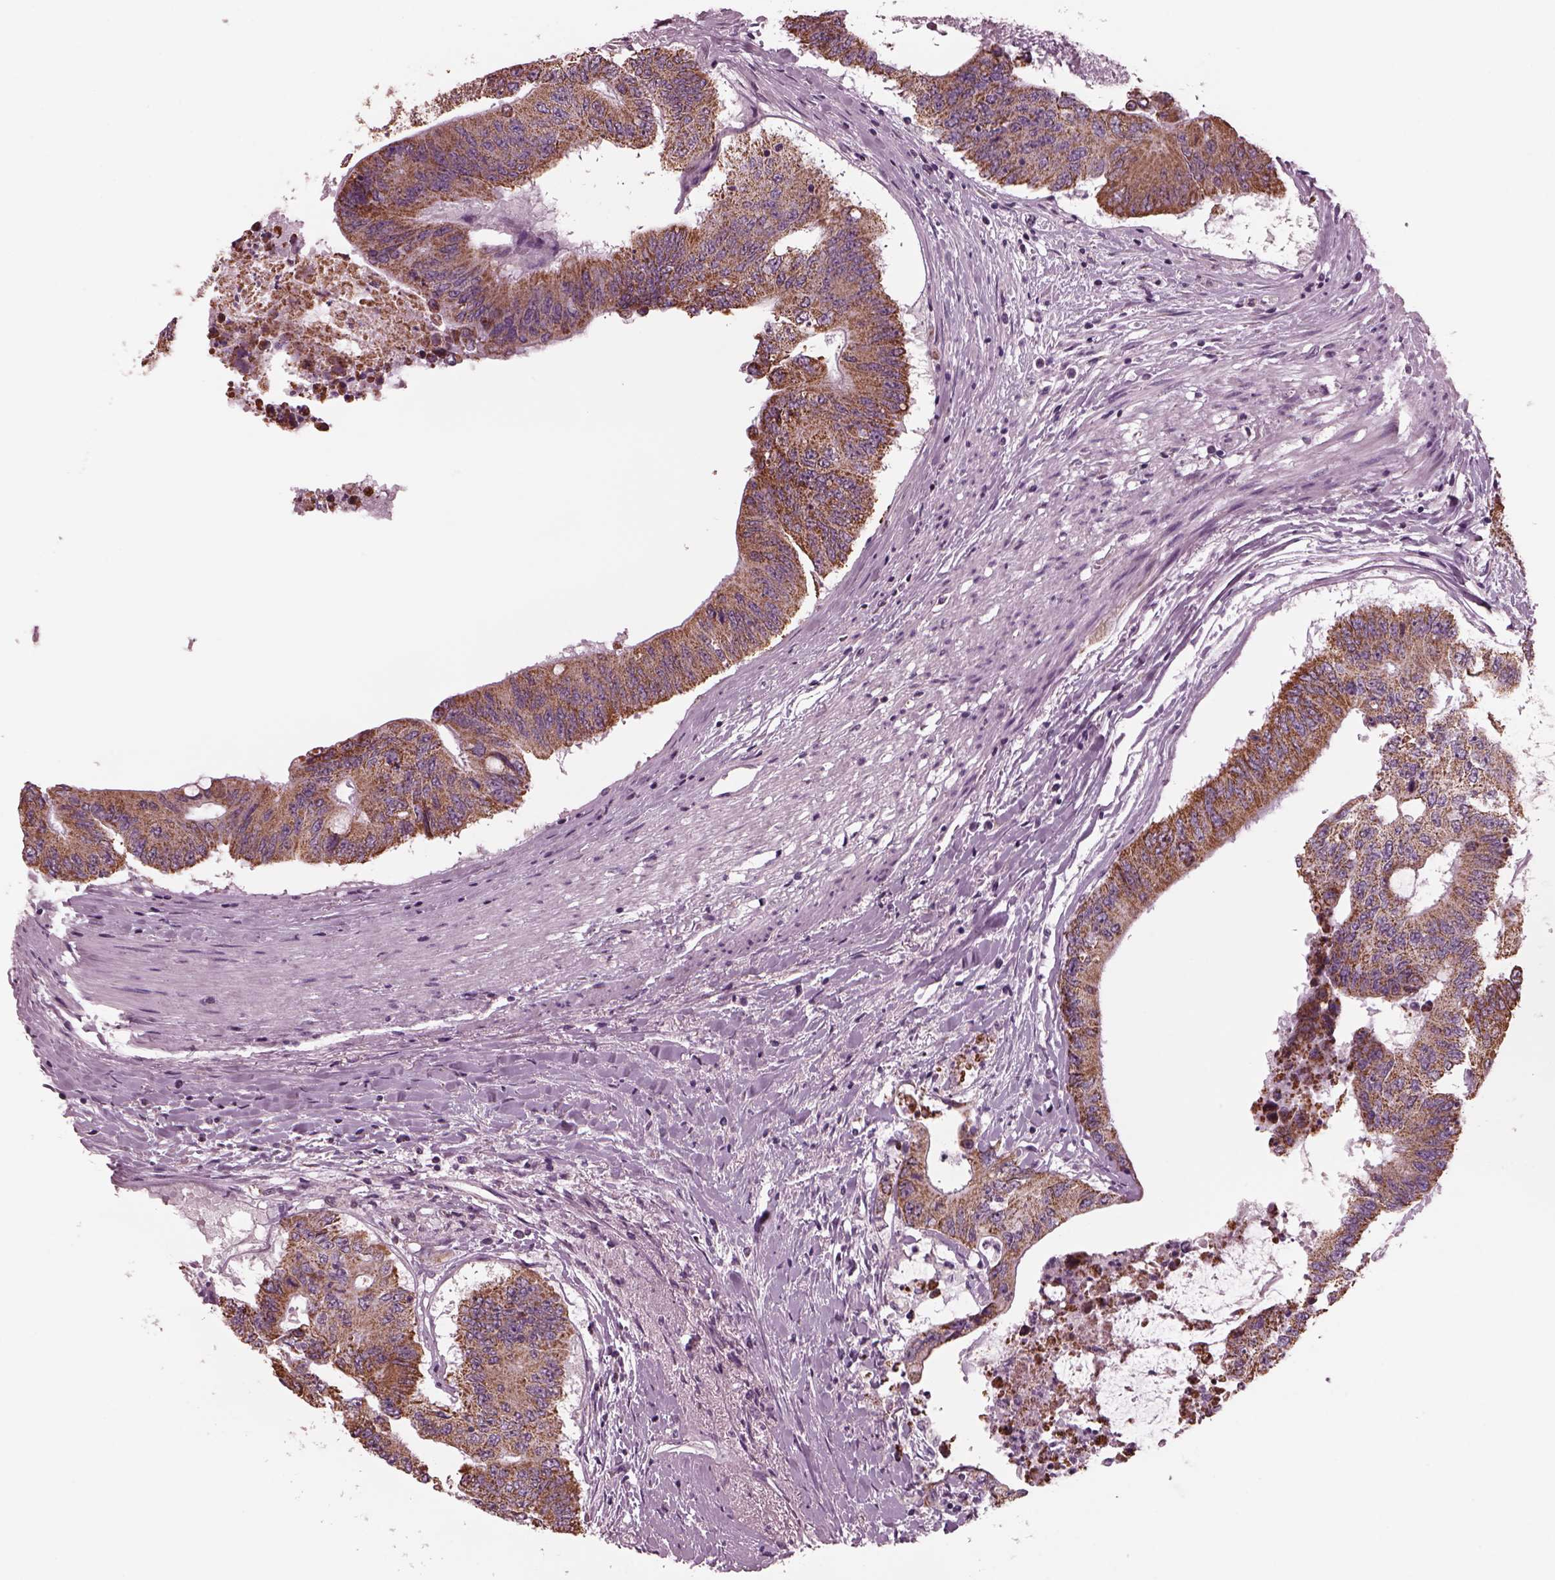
{"staining": {"intensity": "strong", "quantity": ">75%", "location": "cytoplasmic/membranous"}, "tissue": "colorectal cancer", "cell_type": "Tumor cells", "image_type": "cancer", "snomed": [{"axis": "morphology", "description": "Adenocarcinoma, NOS"}, {"axis": "topography", "description": "Rectum"}], "caption": "Protein analysis of colorectal cancer tissue shows strong cytoplasmic/membranous staining in approximately >75% of tumor cells.", "gene": "CELSR3", "patient": {"sex": "male", "age": 59}}